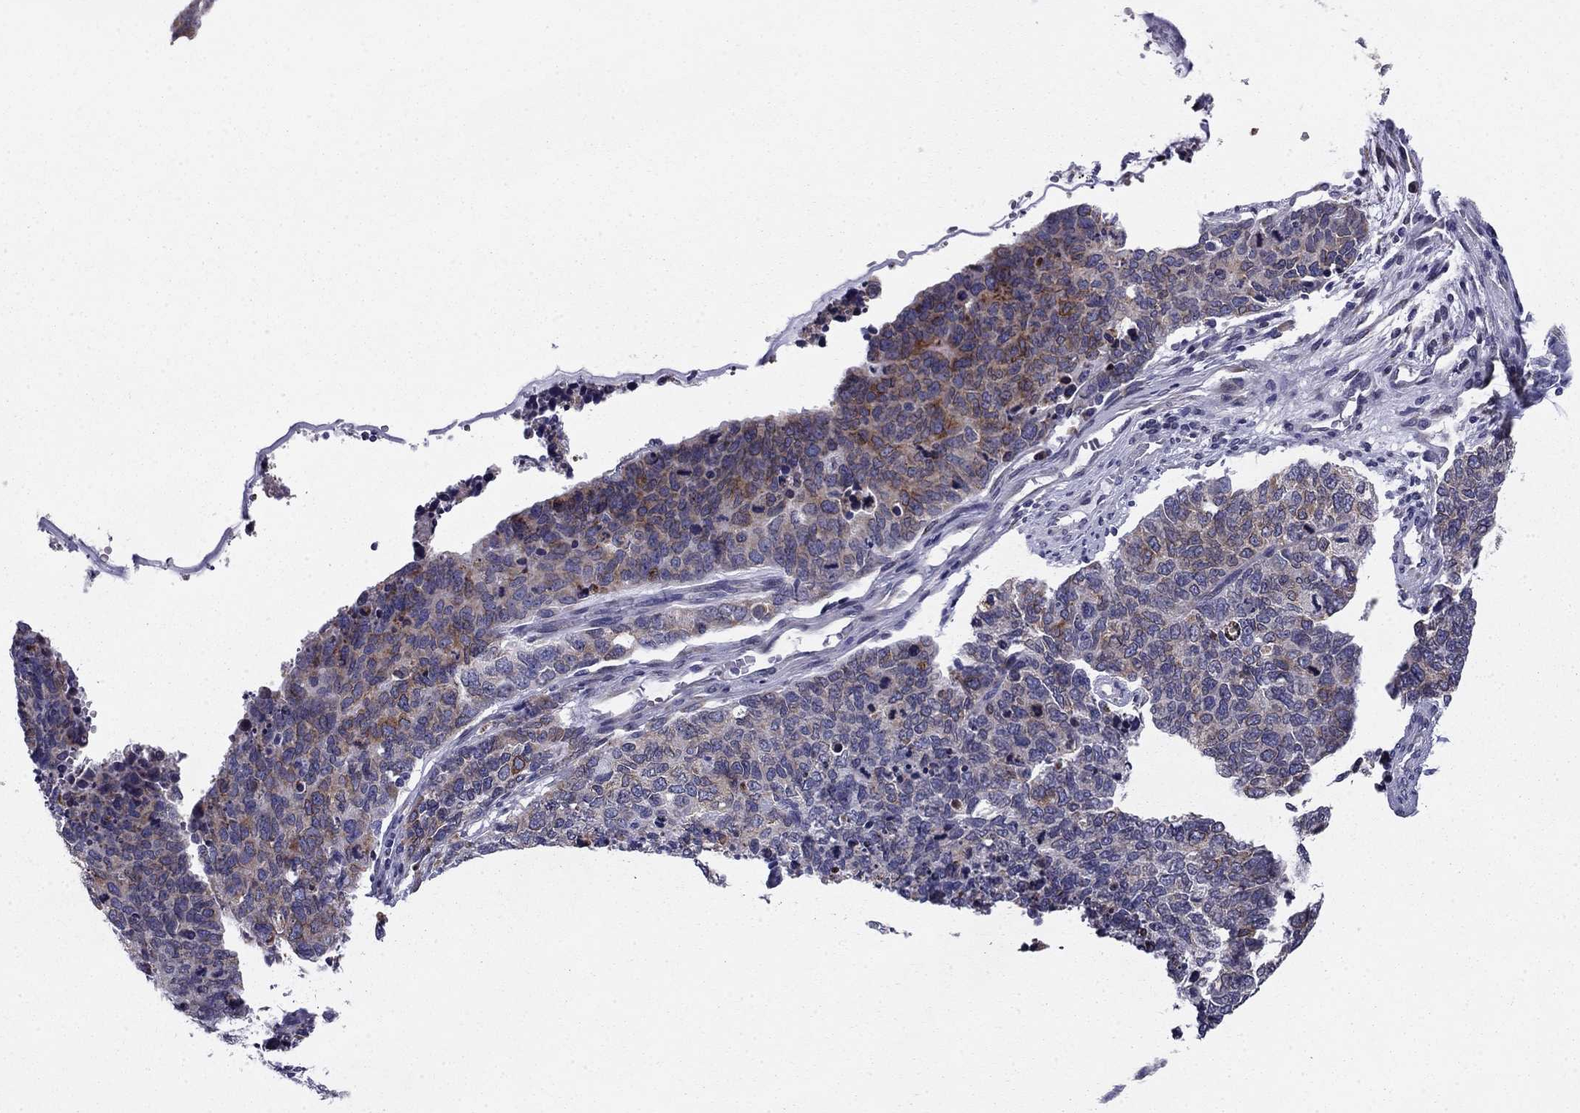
{"staining": {"intensity": "strong", "quantity": "<25%", "location": "cytoplasmic/membranous"}, "tissue": "cervical cancer", "cell_type": "Tumor cells", "image_type": "cancer", "snomed": [{"axis": "morphology", "description": "Squamous cell carcinoma, NOS"}, {"axis": "topography", "description": "Cervix"}], "caption": "This is an image of IHC staining of squamous cell carcinoma (cervical), which shows strong positivity in the cytoplasmic/membranous of tumor cells.", "gene": "TMED3", "patient": {"sex": "female", "age": 63}}